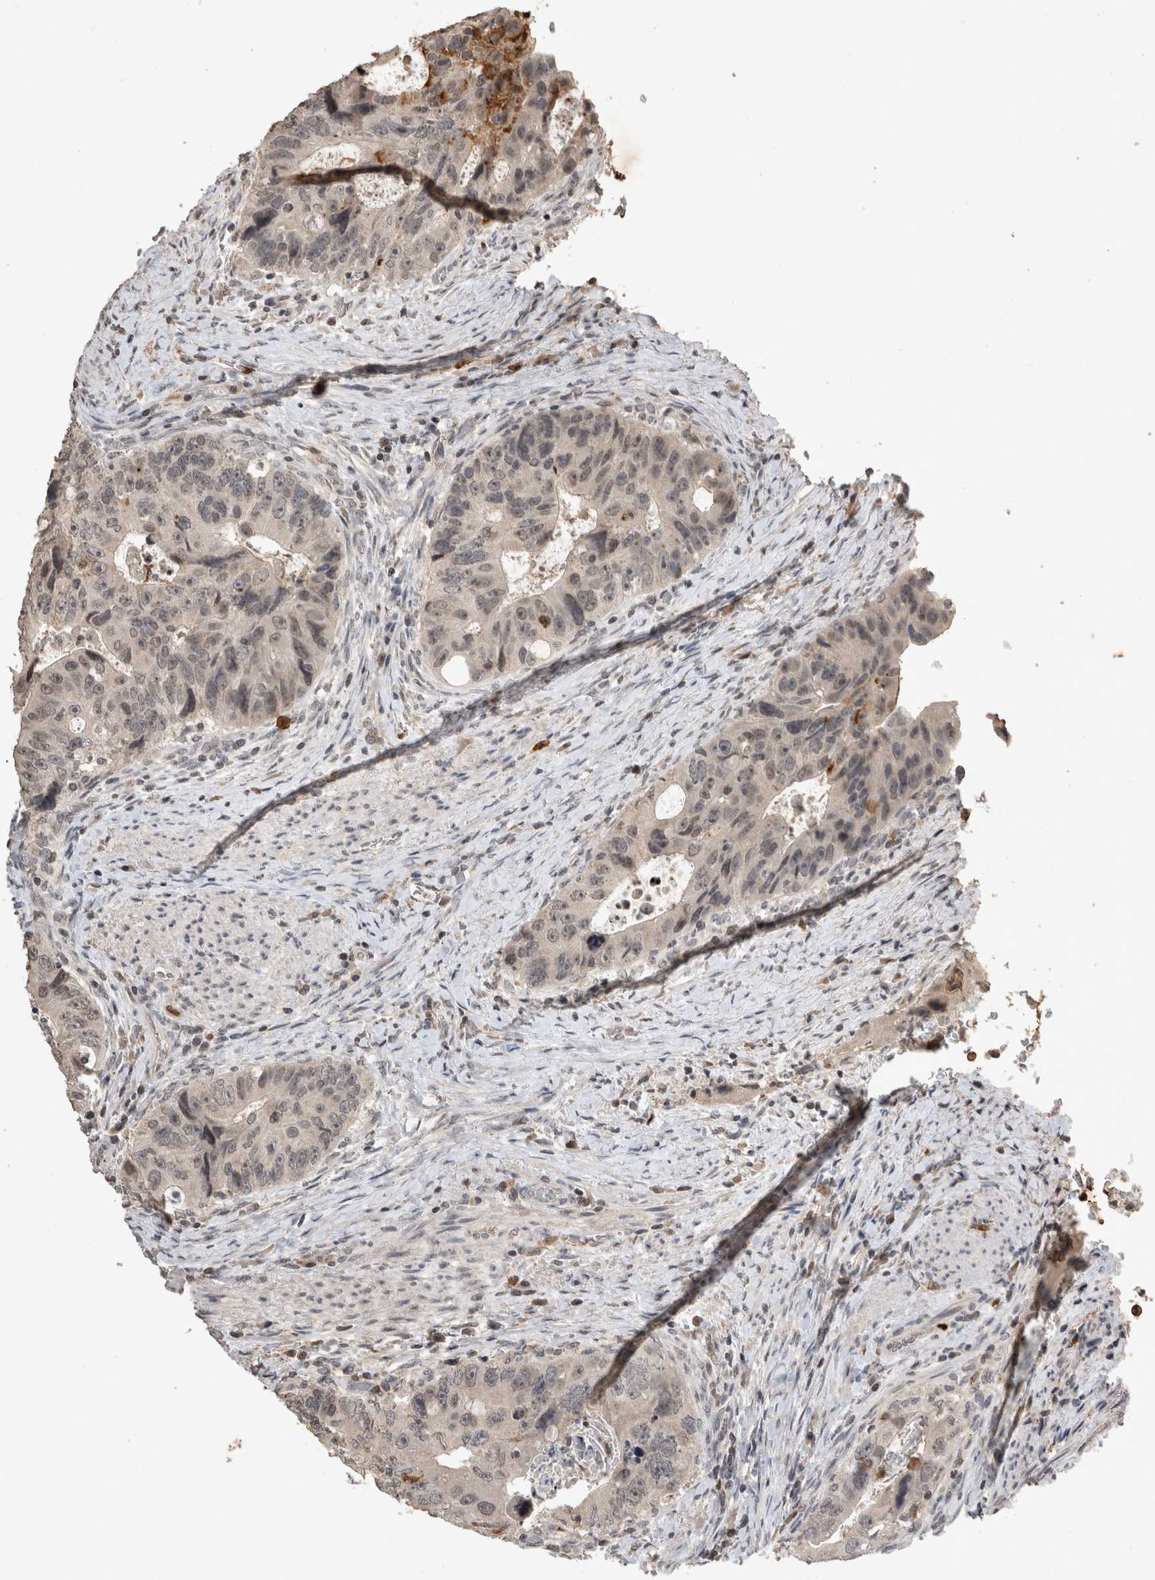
{"staining": {"intensity": "negative", "quantity": "none", "location": "none"}, "tissue": "colorectal cancer", "cell_type": "Tumor cells", "image_type": "cancer", "snomed": [{"axis": "morphology", "description": "Adenocarcinoma, NOS"}, {"axis": "topography", "description": "Rectum"}], "caption": "Human colorectal cancer stained for a protein using immunohistochemistry (IHC) exhibits no staining in tumor cells.", "gene": "HRK", "patient": {"sex": "male", "age": 59}}